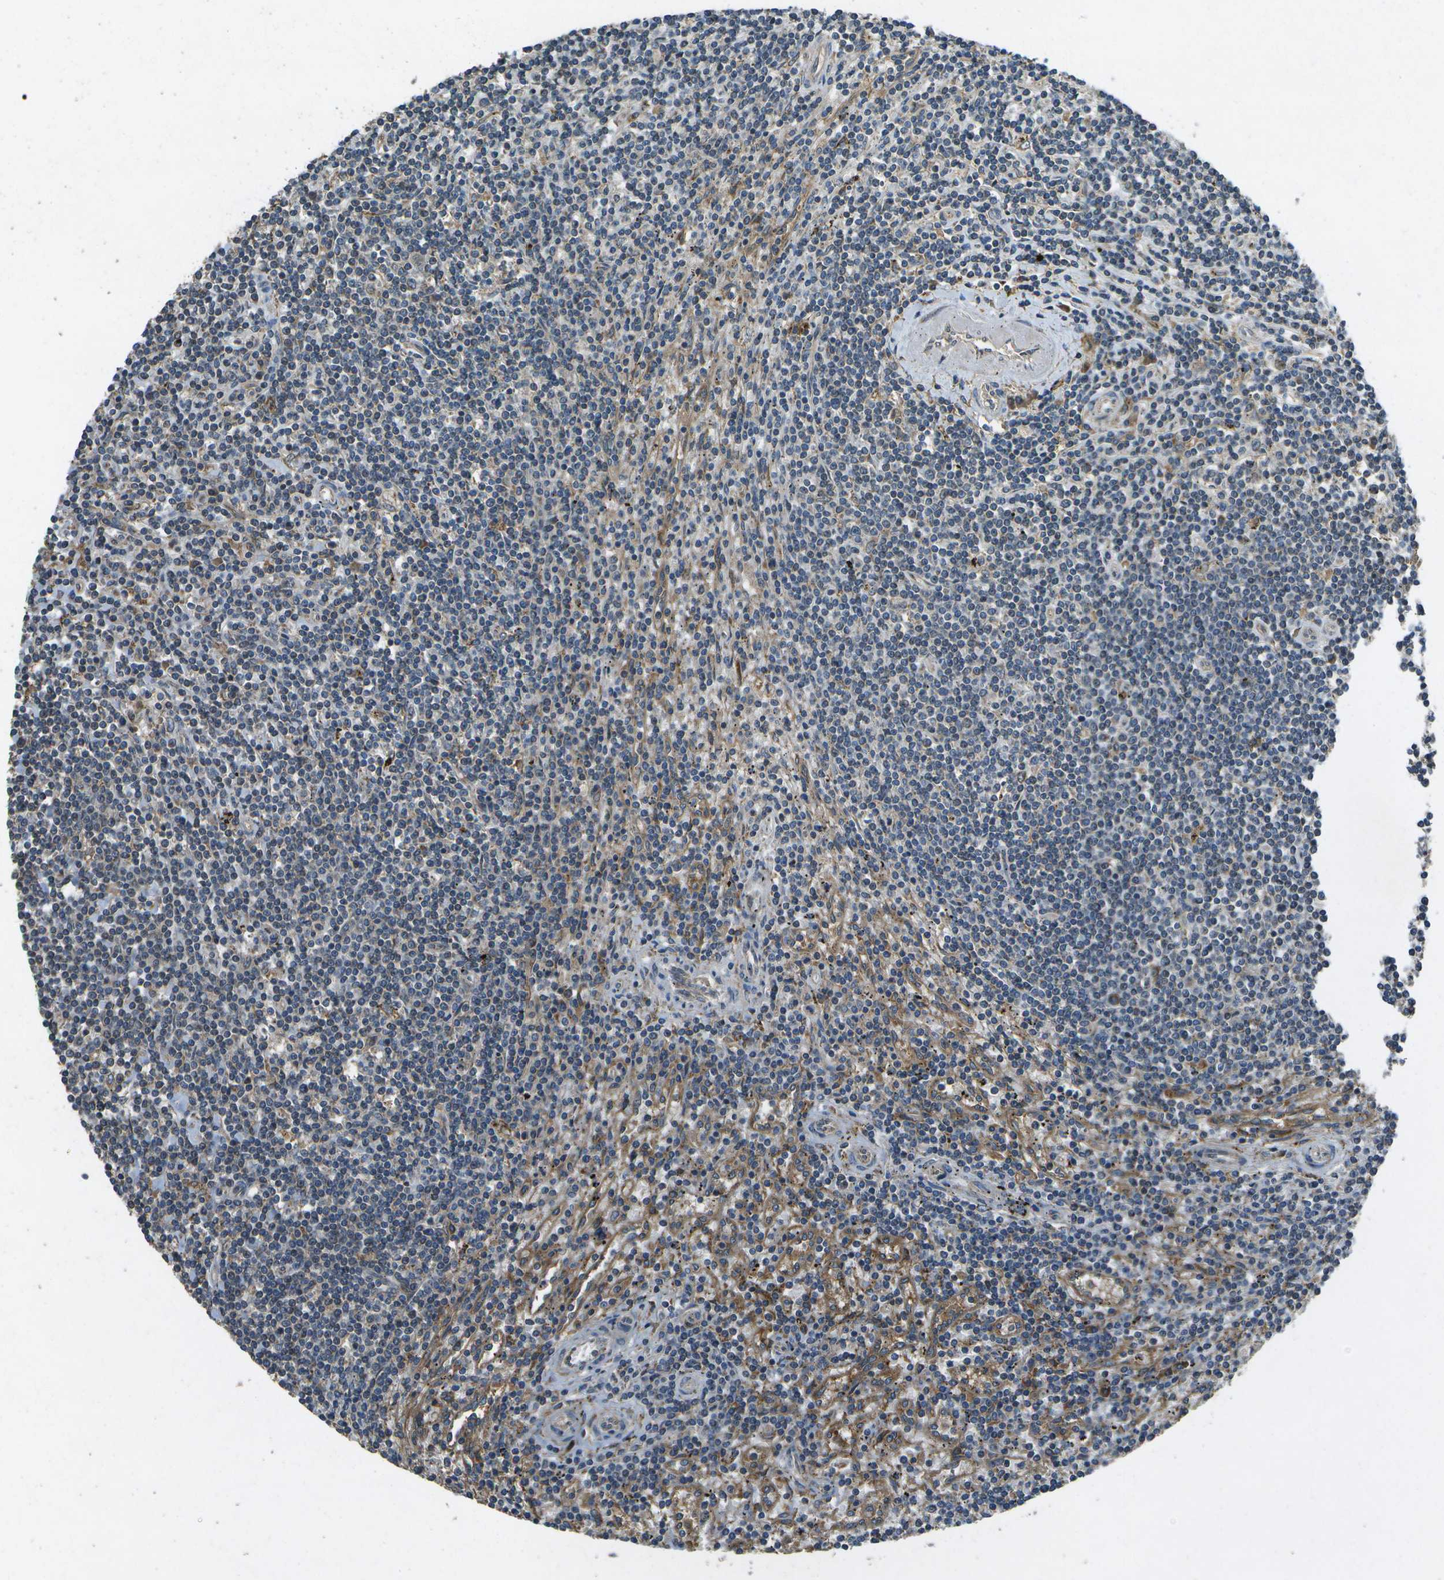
{"staining": {"intensity": "weak", "quantity": "25%-75%", "location": "cytoplasmic/membranous"}, "tissue": "lymphoma", "cell_type": "Tumor cells", "image_type": "cancer", "snomed": [{"axis": "morphology", "description": "Malignant lymphoma, non-Hodgkin's type, Low grade"}, {"axis": "topography", "description": "Spleen"}], "caption": "Immunohistochemical staining of malignant lymphoma, non-Hodgkin's type (low-grade) shows low levels of weak cytoplasmic/membranous protein staining in approximately 25%-75% of tumor cells.", "gene": "HFE", "patient": {"sex": "male", "age": 76}}